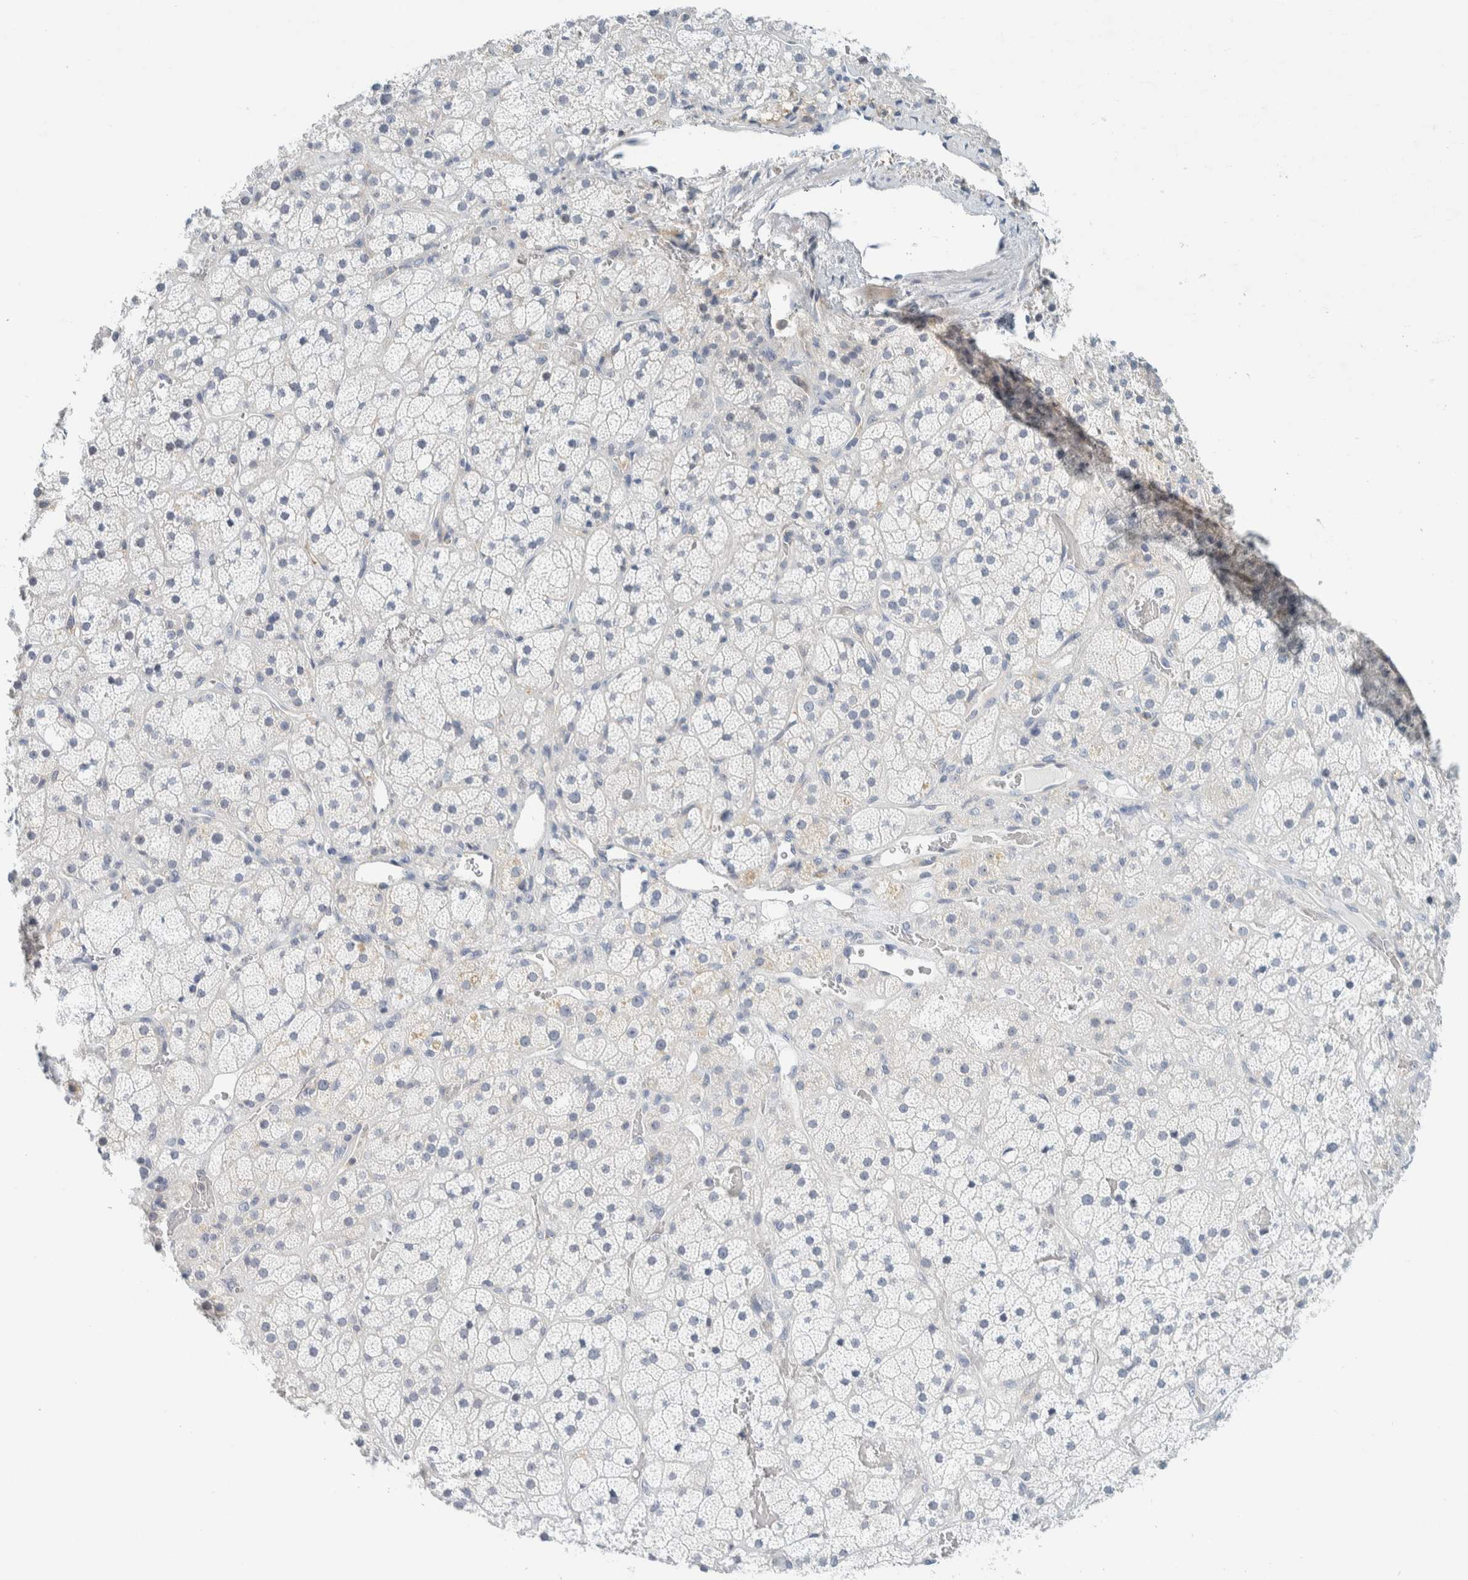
{"staining": {"intensity": "negative", "quantity": "none", "location": "none"}, "tissue": "adrenal gland", "cell_type": "Glandular cells", "image_type": "normal", "snomed": [{"axis": "morphology", "description": "Normal tissue, NOS"}, {"axis": "topography", "description": "Adrenal gland"}], "caption": "Immunohistochemistry histopathology image of unremarkable adrenal gland: adrenal gland stained with DAB (3,3'-diaminobenzidine) demonstrates no significant protein expression in glandular cells.", "gene": "NDE1", "patient": {"sex": "male", "age": 57}}